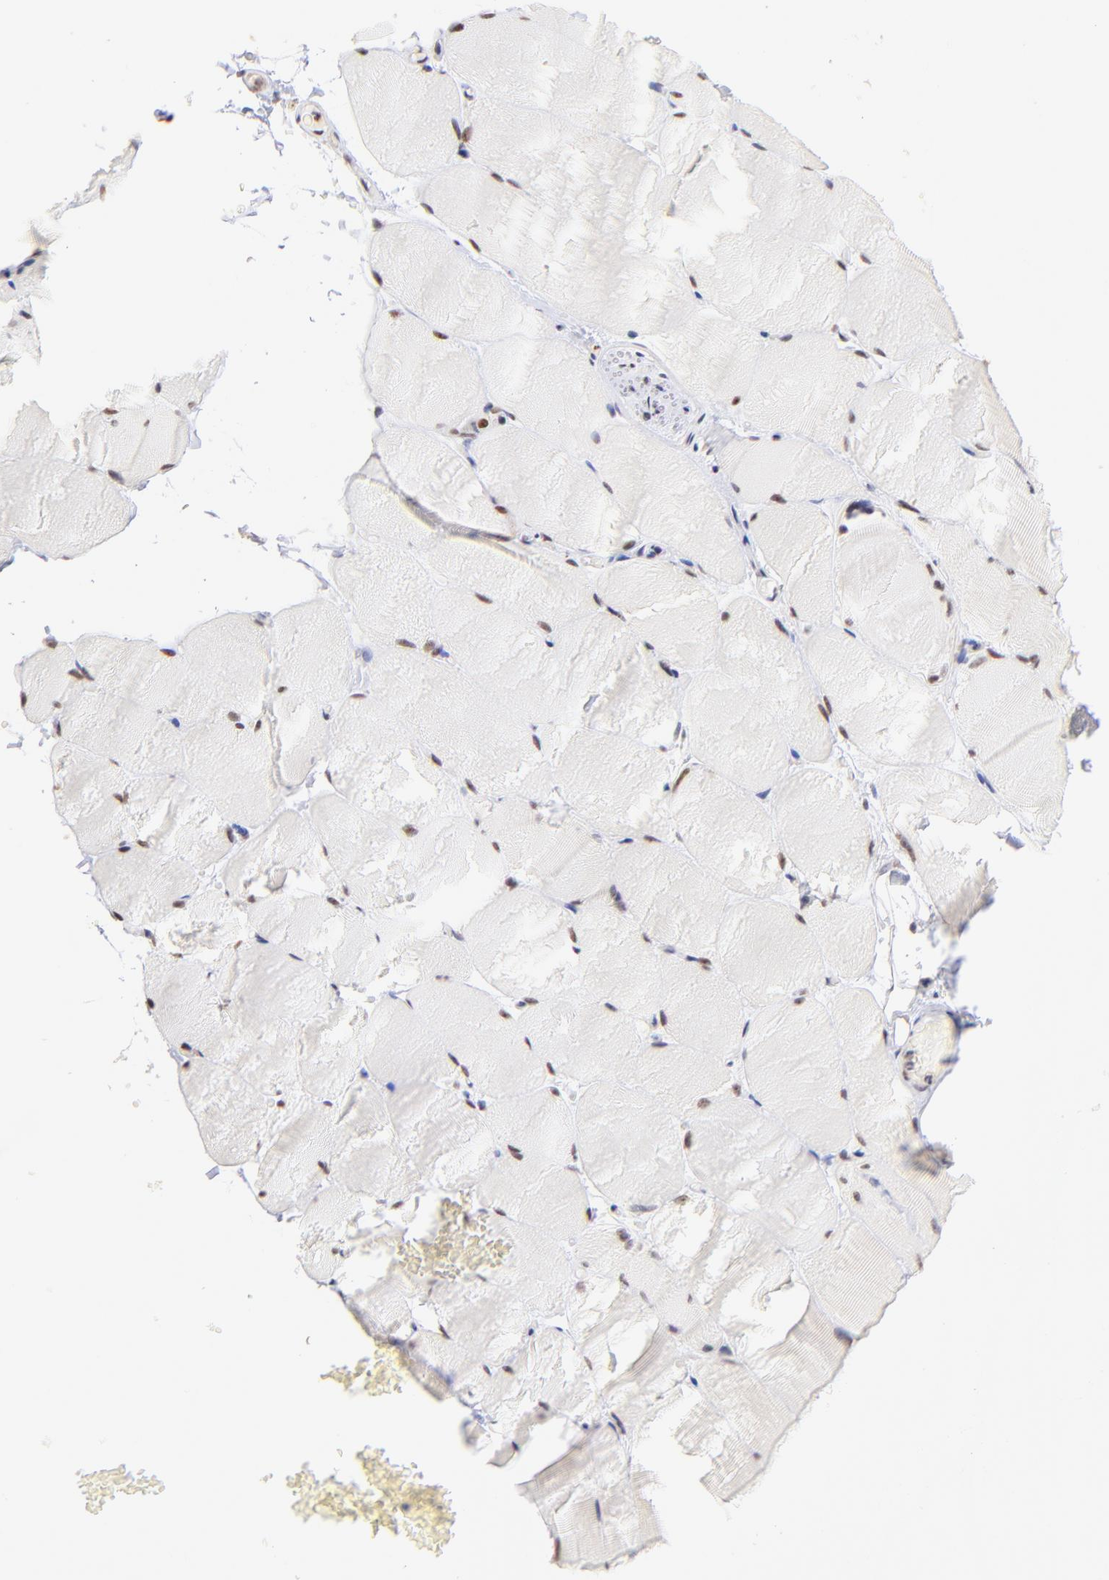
{"staining": {"intensity": "weak", "quantity": "25%-75%", "location": "nuclear"}, "tissue": "skeletal muscle", "cell_type": "Myocytes", "image_type": "normal", "snomed": [{"axis": "morphology", "description": "Normal tissue, NOS"}, {"axis": "topography", "description": "Skeletal muscle"}, {"axis": "topography", "description": "Parathyroid gland"}], "caption": "This histopathology image reveals immunohistochemistry staining of normal human skeletal muscle, with low weak nuclear staining in approximately 25%-75% of myocytes.", "gene": "ZNF670", "patient": {"sex": "female", "age": 37}}